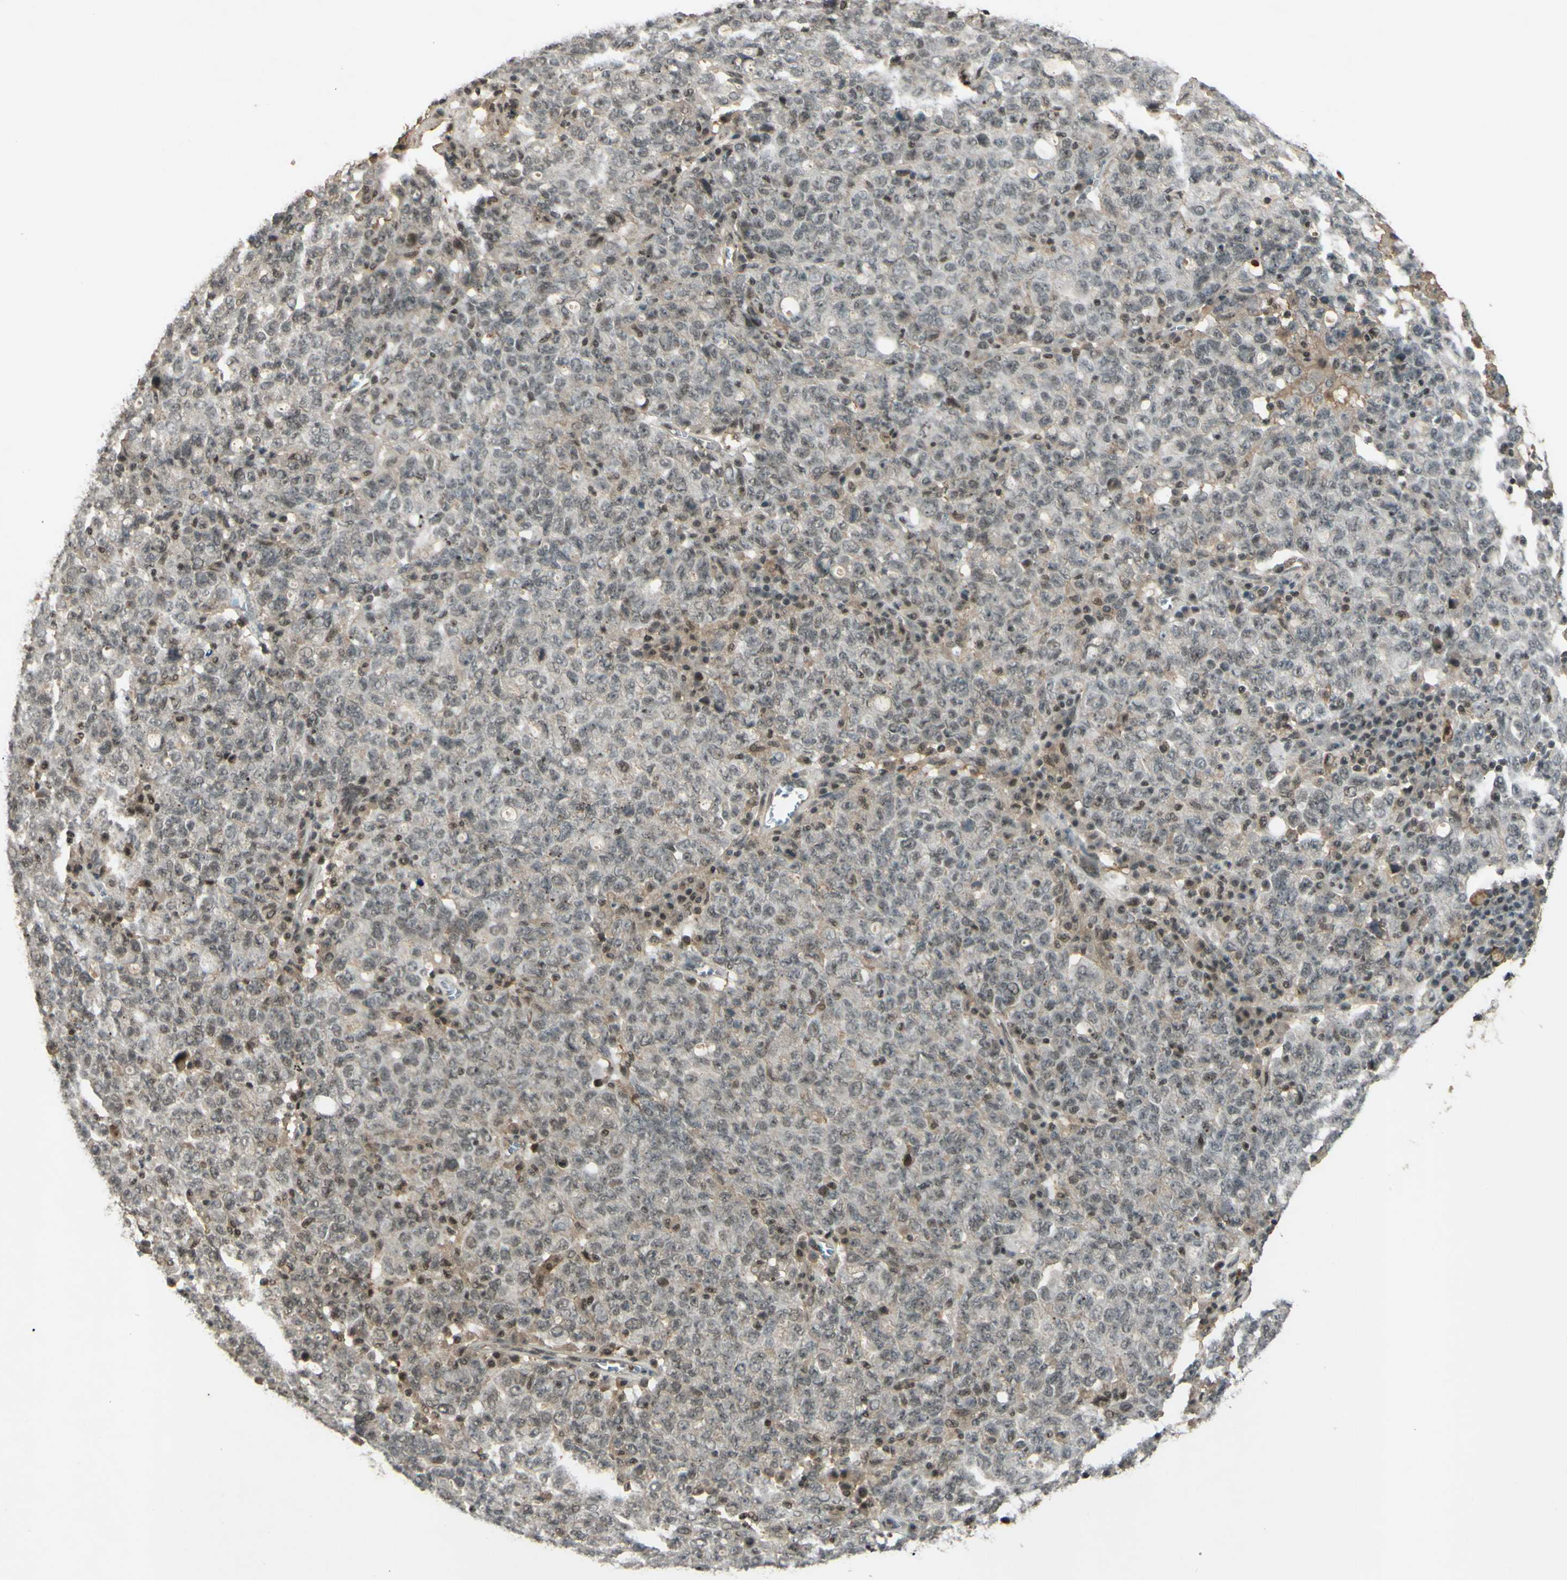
{"staining": {"intensity": "negative", "quantity": "none", "location": "none"}, "tissue": "ovarian cancer", "cell_type": "Tumor cells", "image_type": "cancer", "snomed": [{"axis": "morphology", "description": "Carcinoma, endometroid"}, {"axis": "topography", "description": "Ovary"}], "caption": "DAB (3,3'-diaminobenzidine) immunohistochemical staining of ovarian endometroid carcinoma displays no significant positivity in tumor cells. (Brightfield microscopy of DAB immunohistochemistry (IHC) at high magnification).", "gene": "SNW1", "patient": {"sex": "female", "age": 62}}